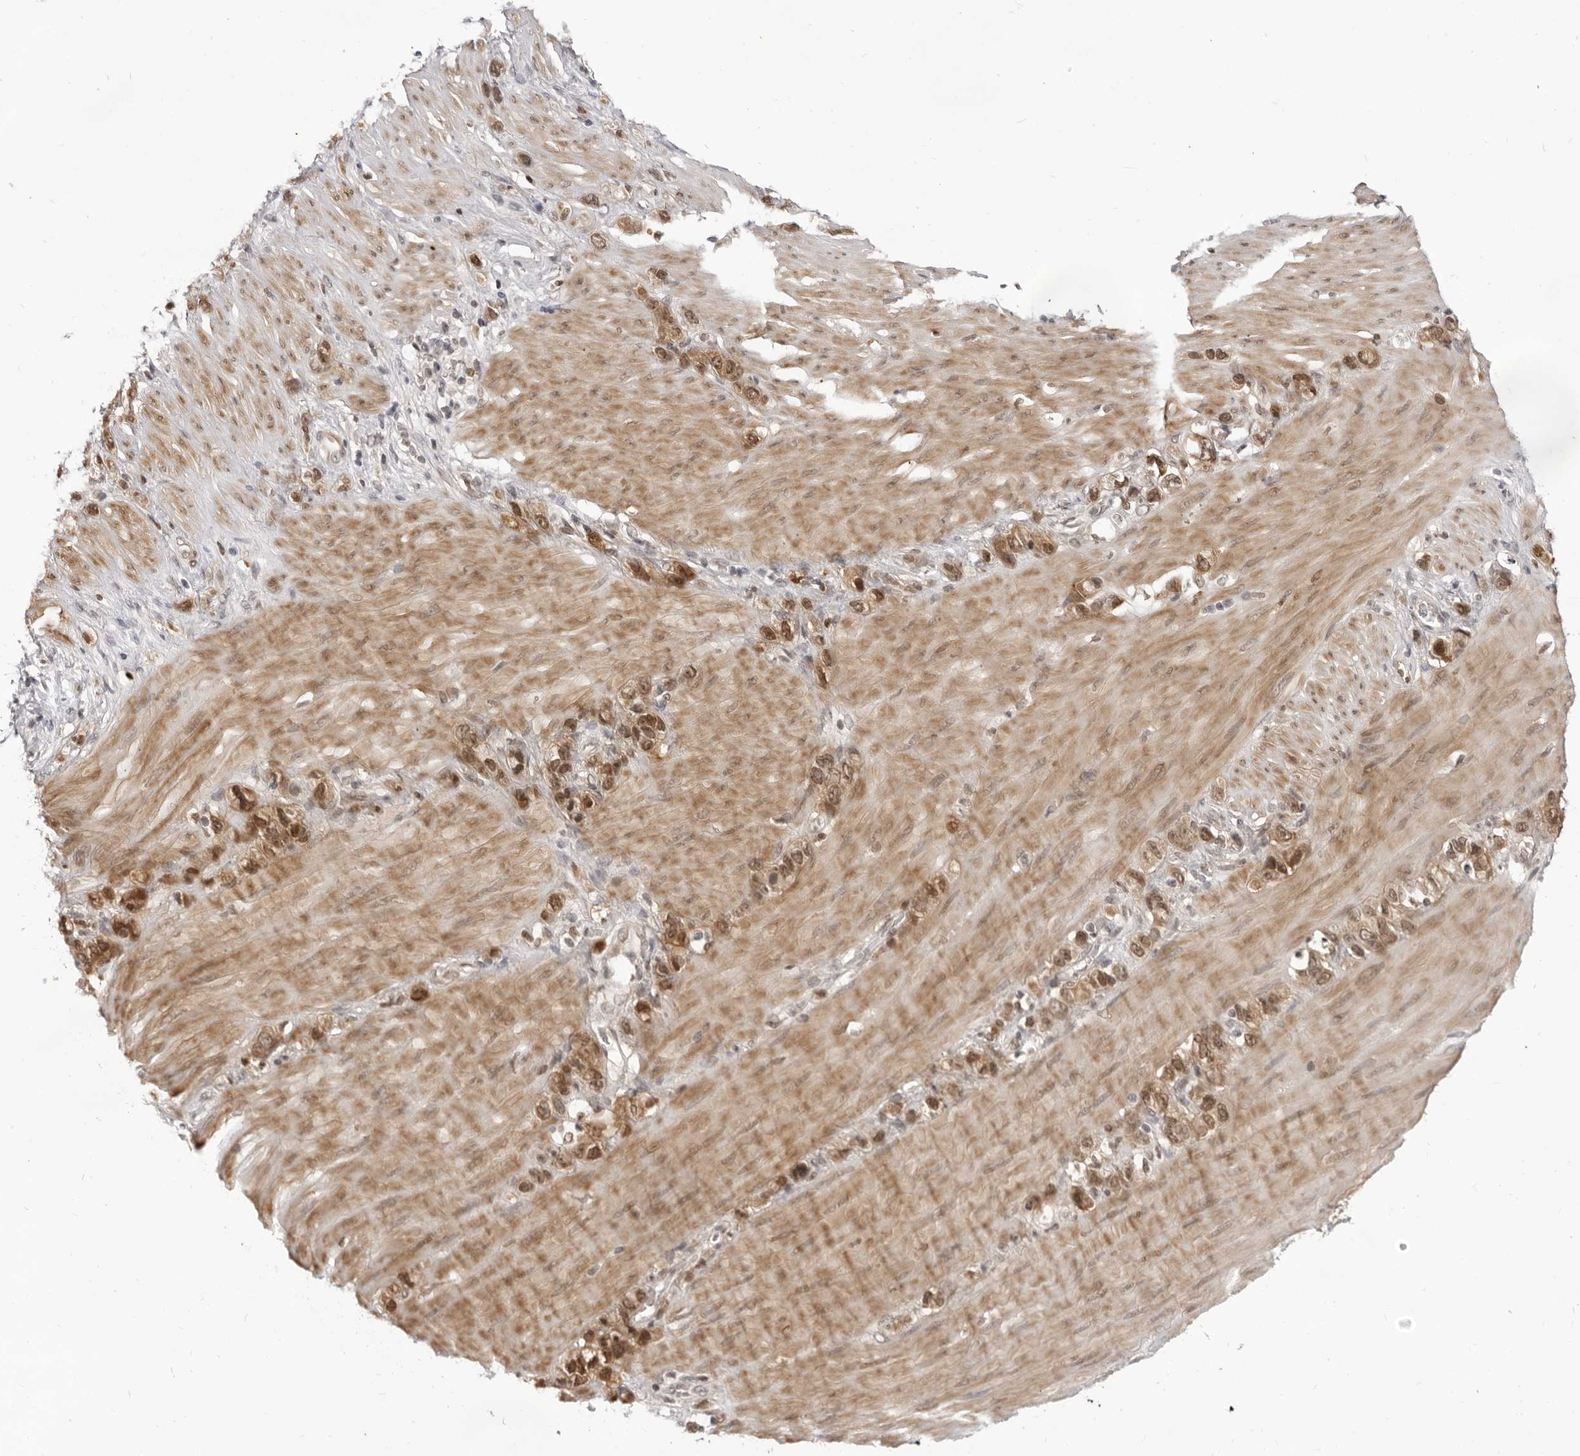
{"staining": {"intensity": "moderate", "quantity": ">75%", "location": "nuclear"}, "tissue": "stomach cancer", "cell_type": "Tumor cells", "image_type": "cancer", "snomed": [{"axis": "morphology", "description": "Normal tissue, NOS"}, {"axis": "morphology", "description": "Adenocarcinoma, NOS"}, {"axis": "morphology", "description": "Adenocarcinoma, High grade"}, {"axis": "topography", "description": "Stomach, upper"}, {"axis": "topography", "description": "Stomach"}], "caption": "A high-resolution image shows IHC staining of adenocarcinoma (stomach), which demonstrates moderate nuclear expression in approximately >75% of tumor cells. (DAB (3,3'-diaminobenzidine) IHC, brown staining for protein, blue staining for nuclei).", "gene": "SRGAP2", "patient": {"sex": "female", "age": 65}}